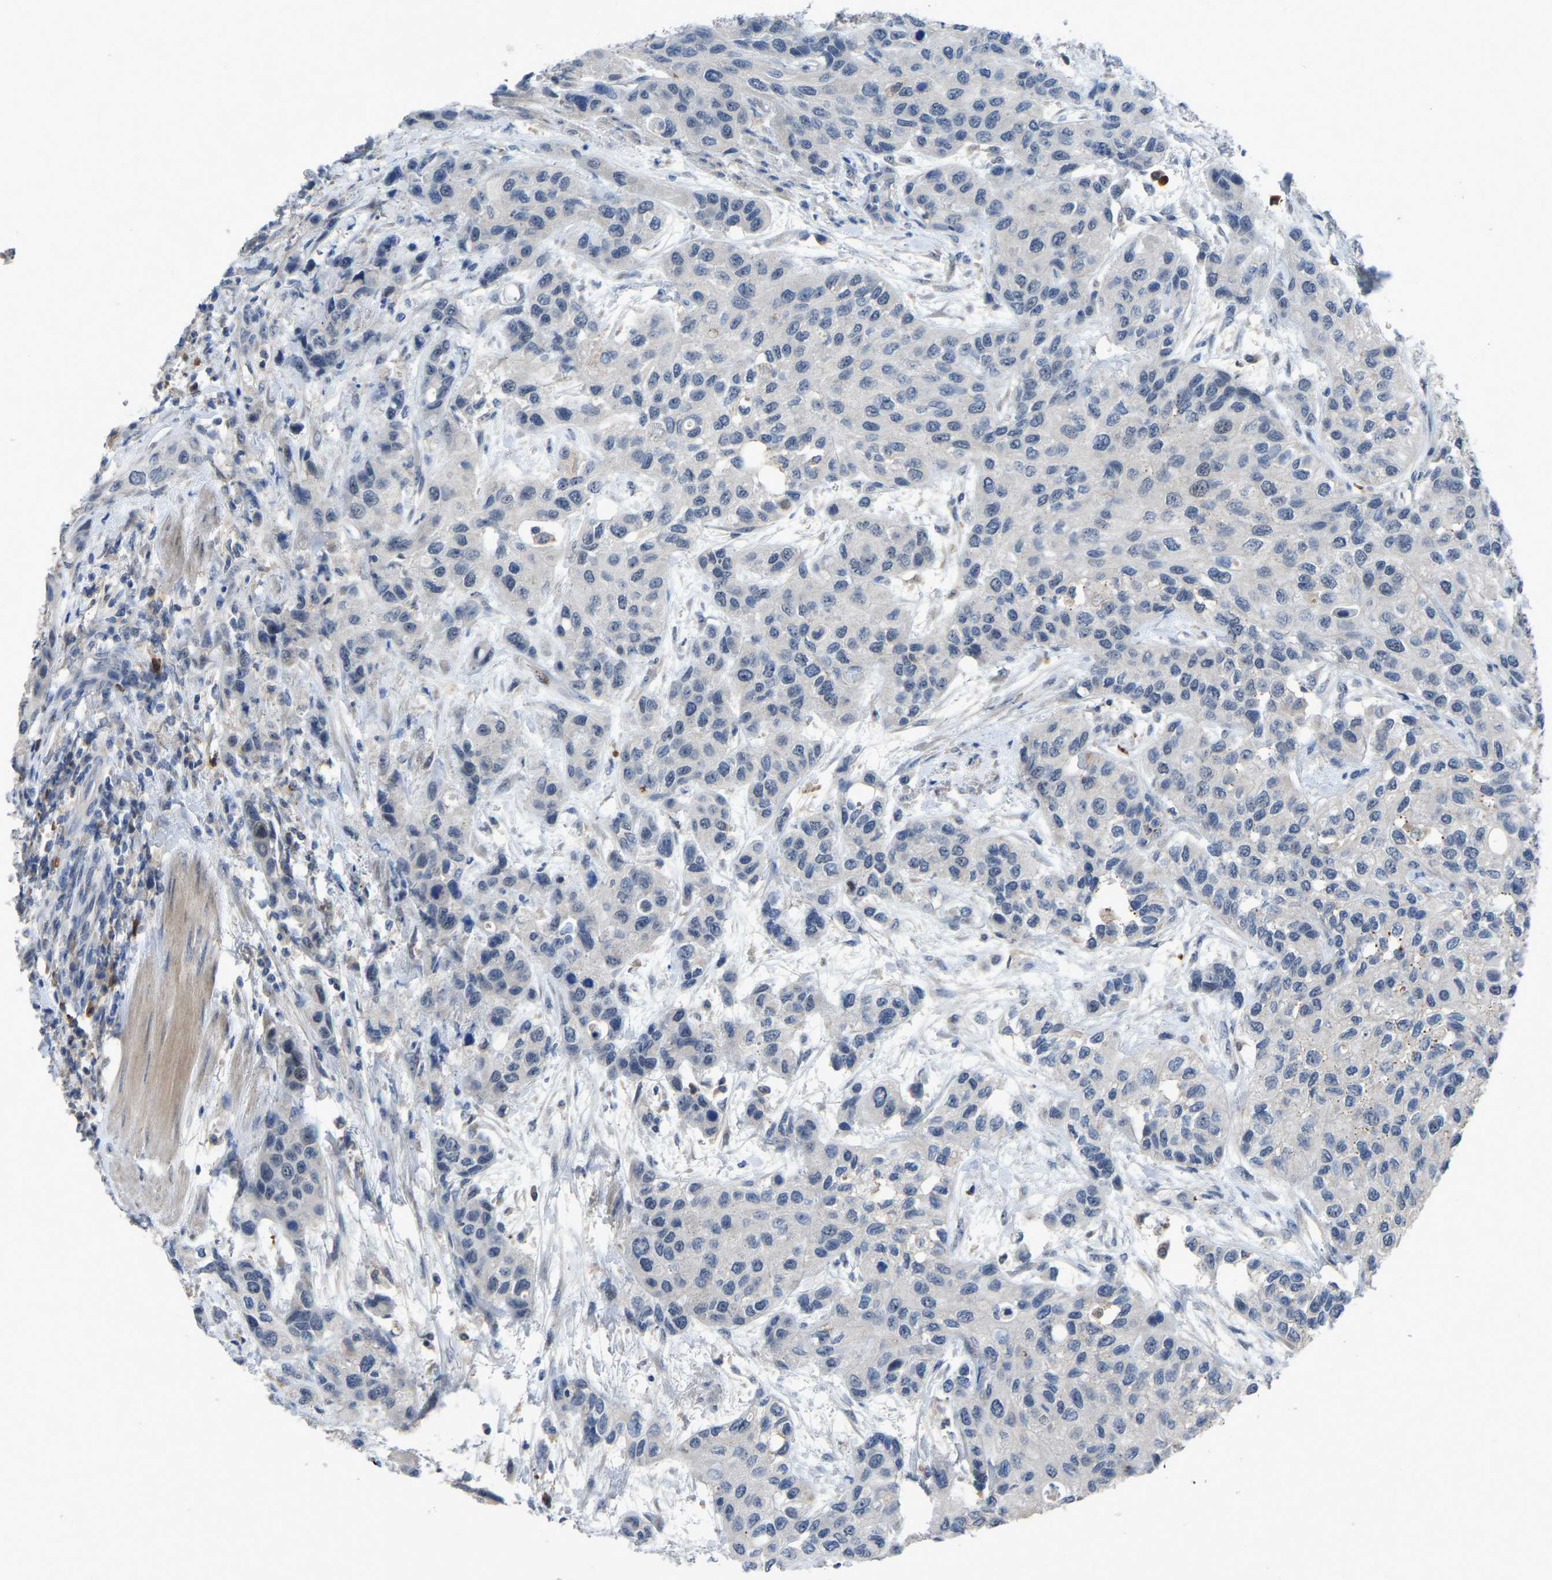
{"staining": {"intensity": "negative", "quantity": "none", "location": "none"}, "tissue": "urothelial cancer", "cell_type": "Tumor cells", "image_type": "cancer", "snomed": [{"axis": "morphology", "description": "Urothelial carcinoma, High grade"}, {"axis": "topography", "description": "Urinary bladder"}], "caption": "Tumor cells are negative for protein expression in human urothelial cancer.", "gene": "FHIT", "patient": {"sex": "female", "age": 56}}